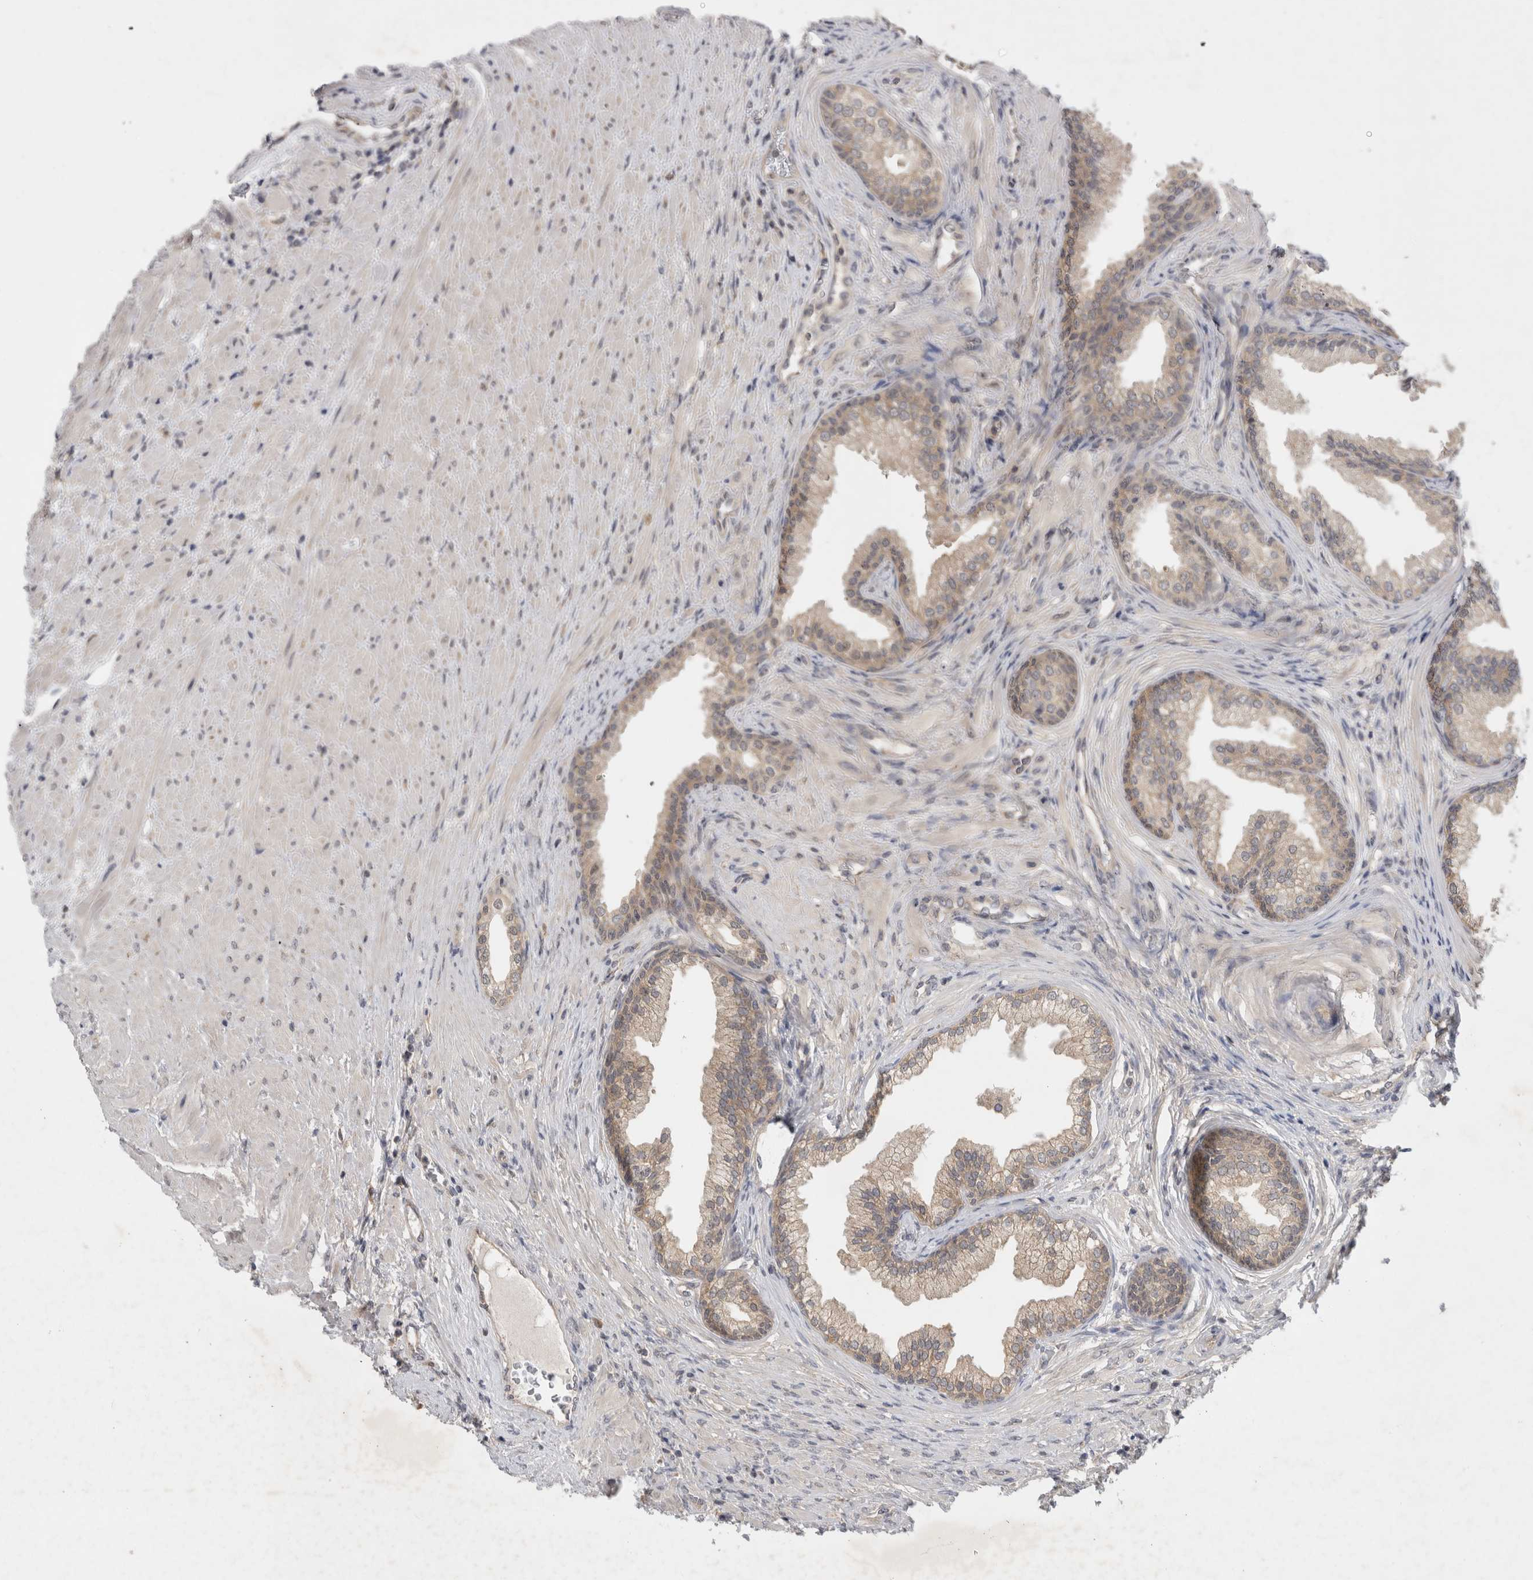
{"staining": {"intensity": "moderate", "quantity": "25%-75%", "location": "cytoplasmic/membranous"}, "tissue": "prostate", "cell_type": "Glandular cells", "image_type": "normal", "snomed": [{"axis": "morphology", "description": "Normal tissue, NOS"}, {"axis": "topography", "description": "Prostate"}], "caption": "Protein expression analysis of normal prostate shows moderate cytoplasmic/membranous positivity in about 25%-75% of glandular cells.", "gene": "AASDHPPT", "patient": {"sex": "male", "age": 76}}